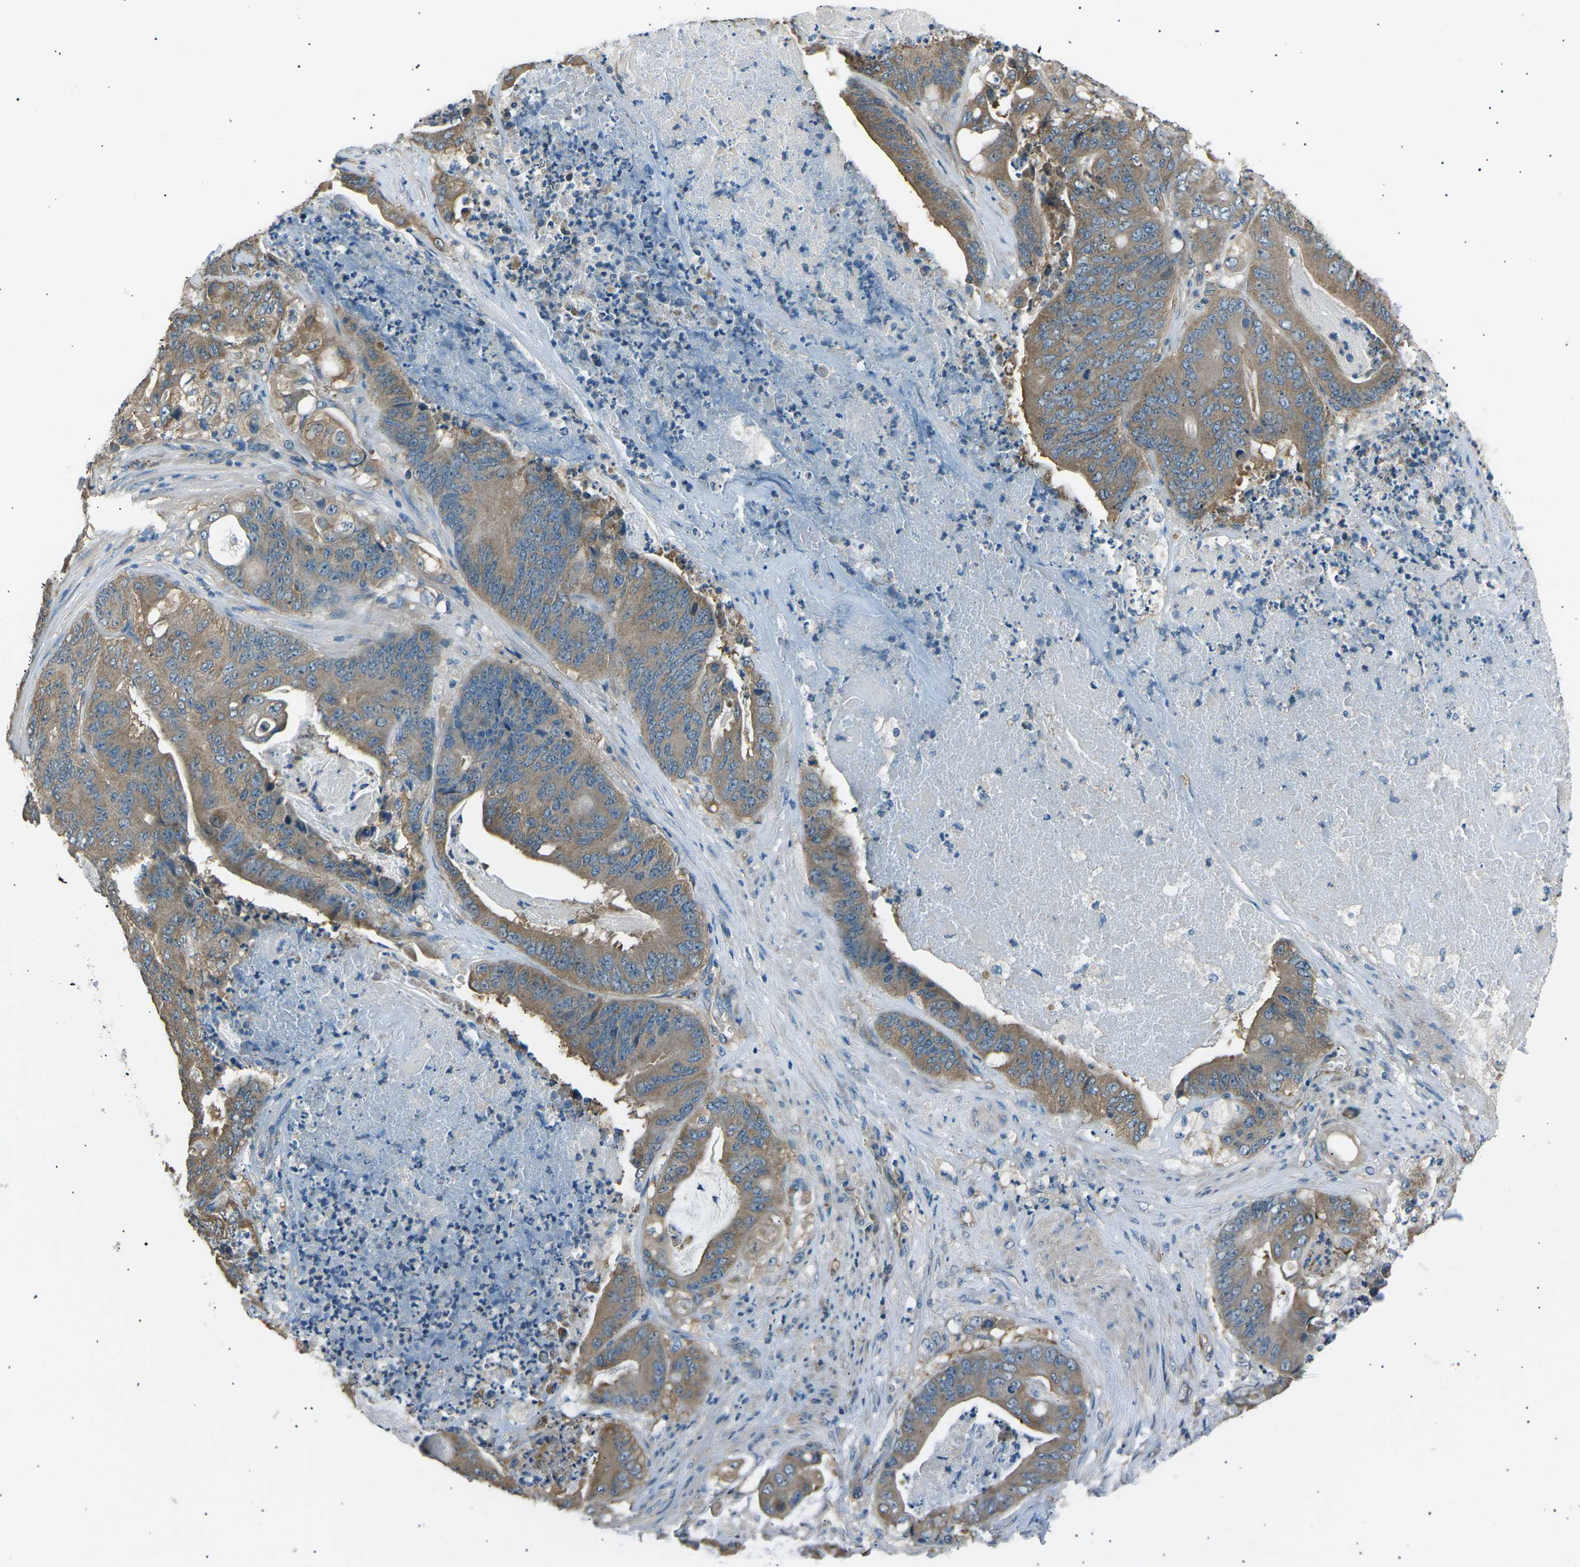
{"staining": {"intensity": "moderate", "quantity": ">75%", "location": "cytoplasmic/membranous"}, "tissue": "stomach cancer", "cell_type": "Tumor cells", "image_type": "cancer", "snomed": [{"axis": "morphology", "description": "Adenocarcinoma, NOS"}, {"axis": "topography", "description": "Stomach"}], "caption": "About >75% of tumor cells in stomach adenocarcinoma display moderate cytoplasmic/membranous protein positivity as visualized by brown immunohistochemical staining.", "gene": "SLK", "patient": {"sex": "female", "age": 73}}